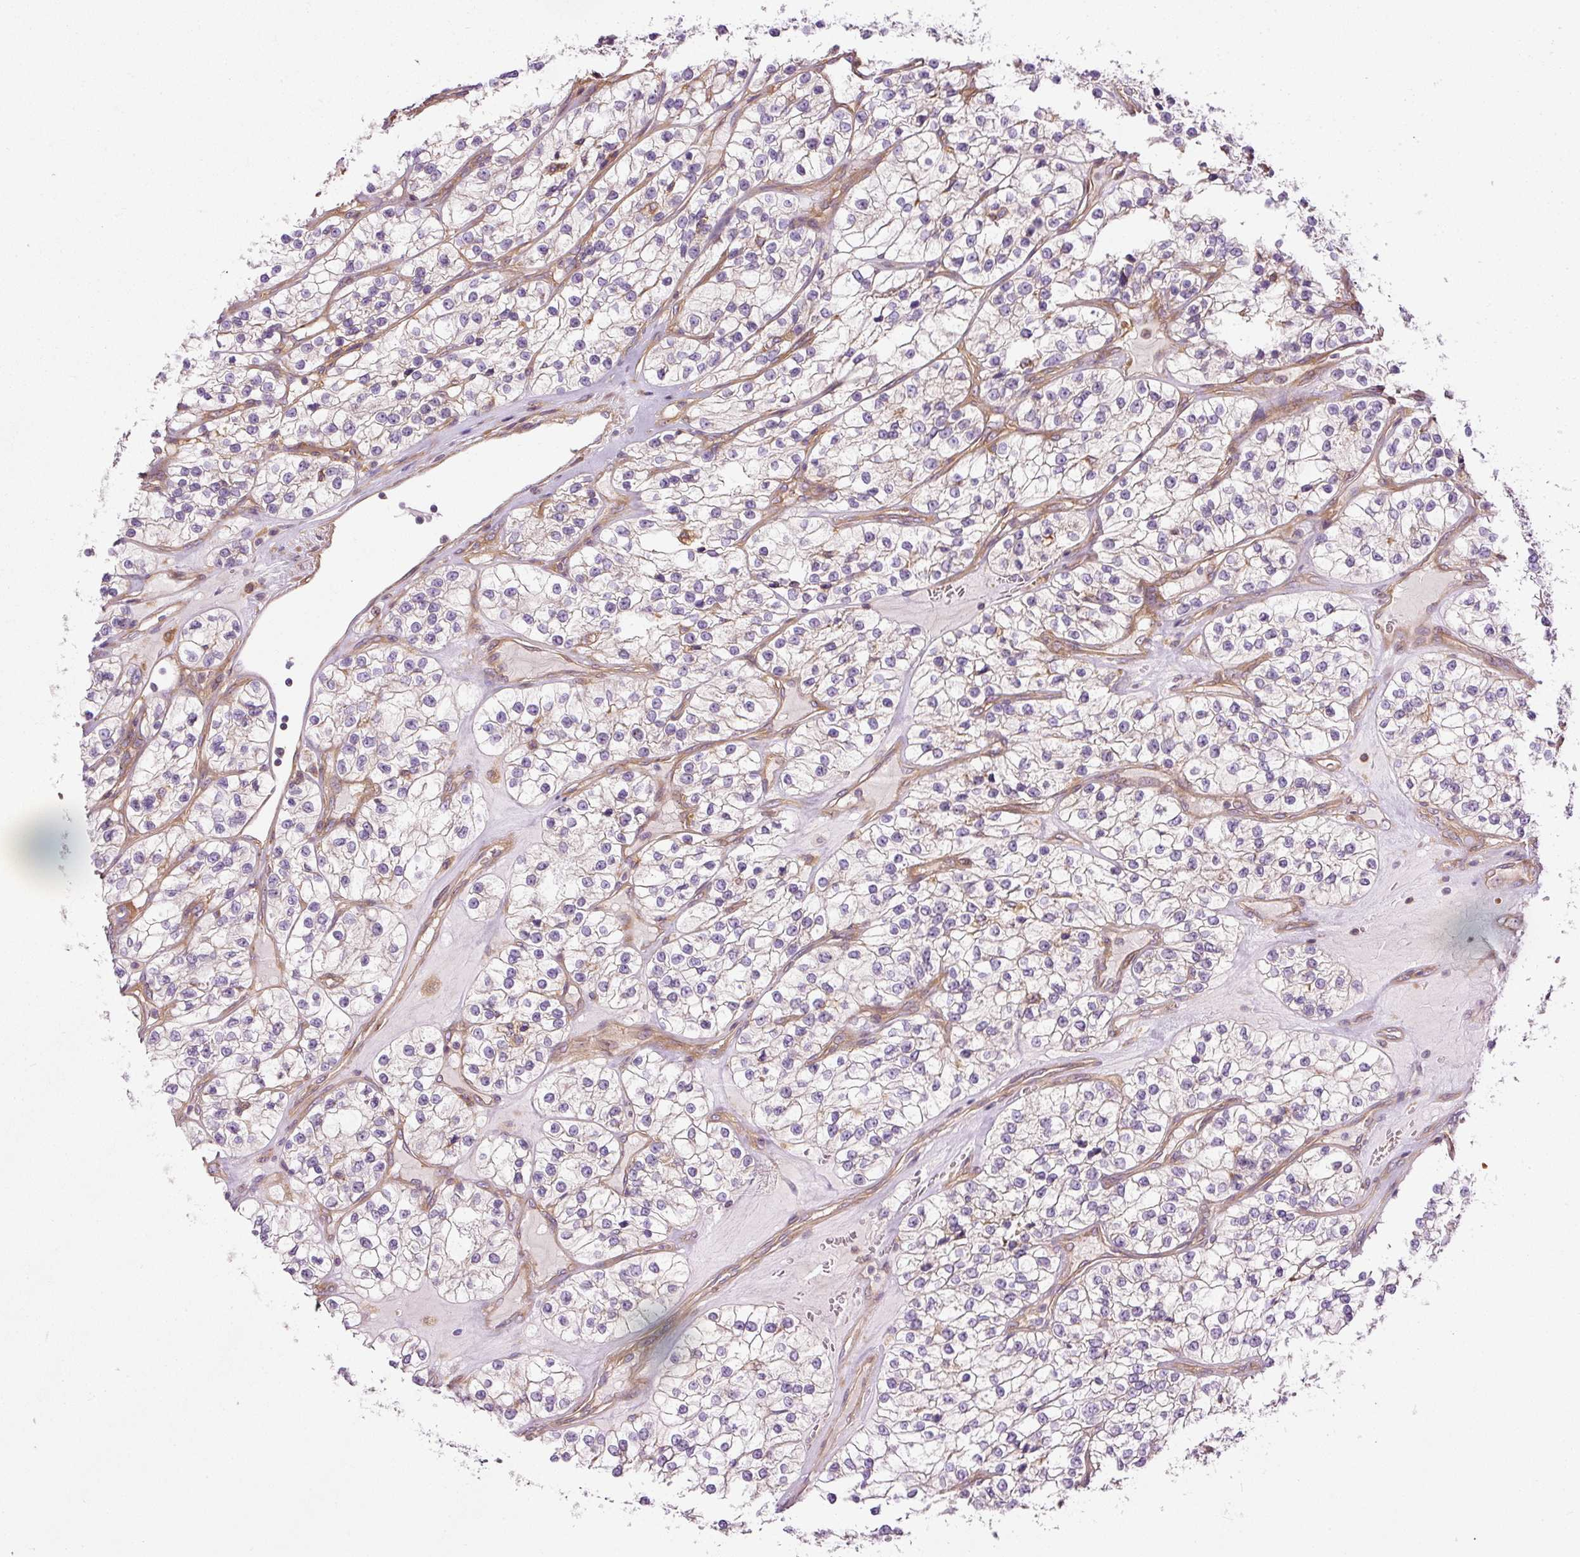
{"staining": {"intensity": "negative", "quantity": "none", "location": "none"}, "tissue": "renal cancer", "cell_type": "Tumor cells", "image_type": "cancer", "snomed": [{"axis": "morphology", "description": "Adenocarcinoma, NOS"}, {"axis": "topography", "description": "Kidney"}], "caption": "Human renal cancer stained for a protein using immunohistochemistry displays no positivity in tumor cells.", "gene": "TBC1D2B", "patient": {"sex": "female", "age": 57}}